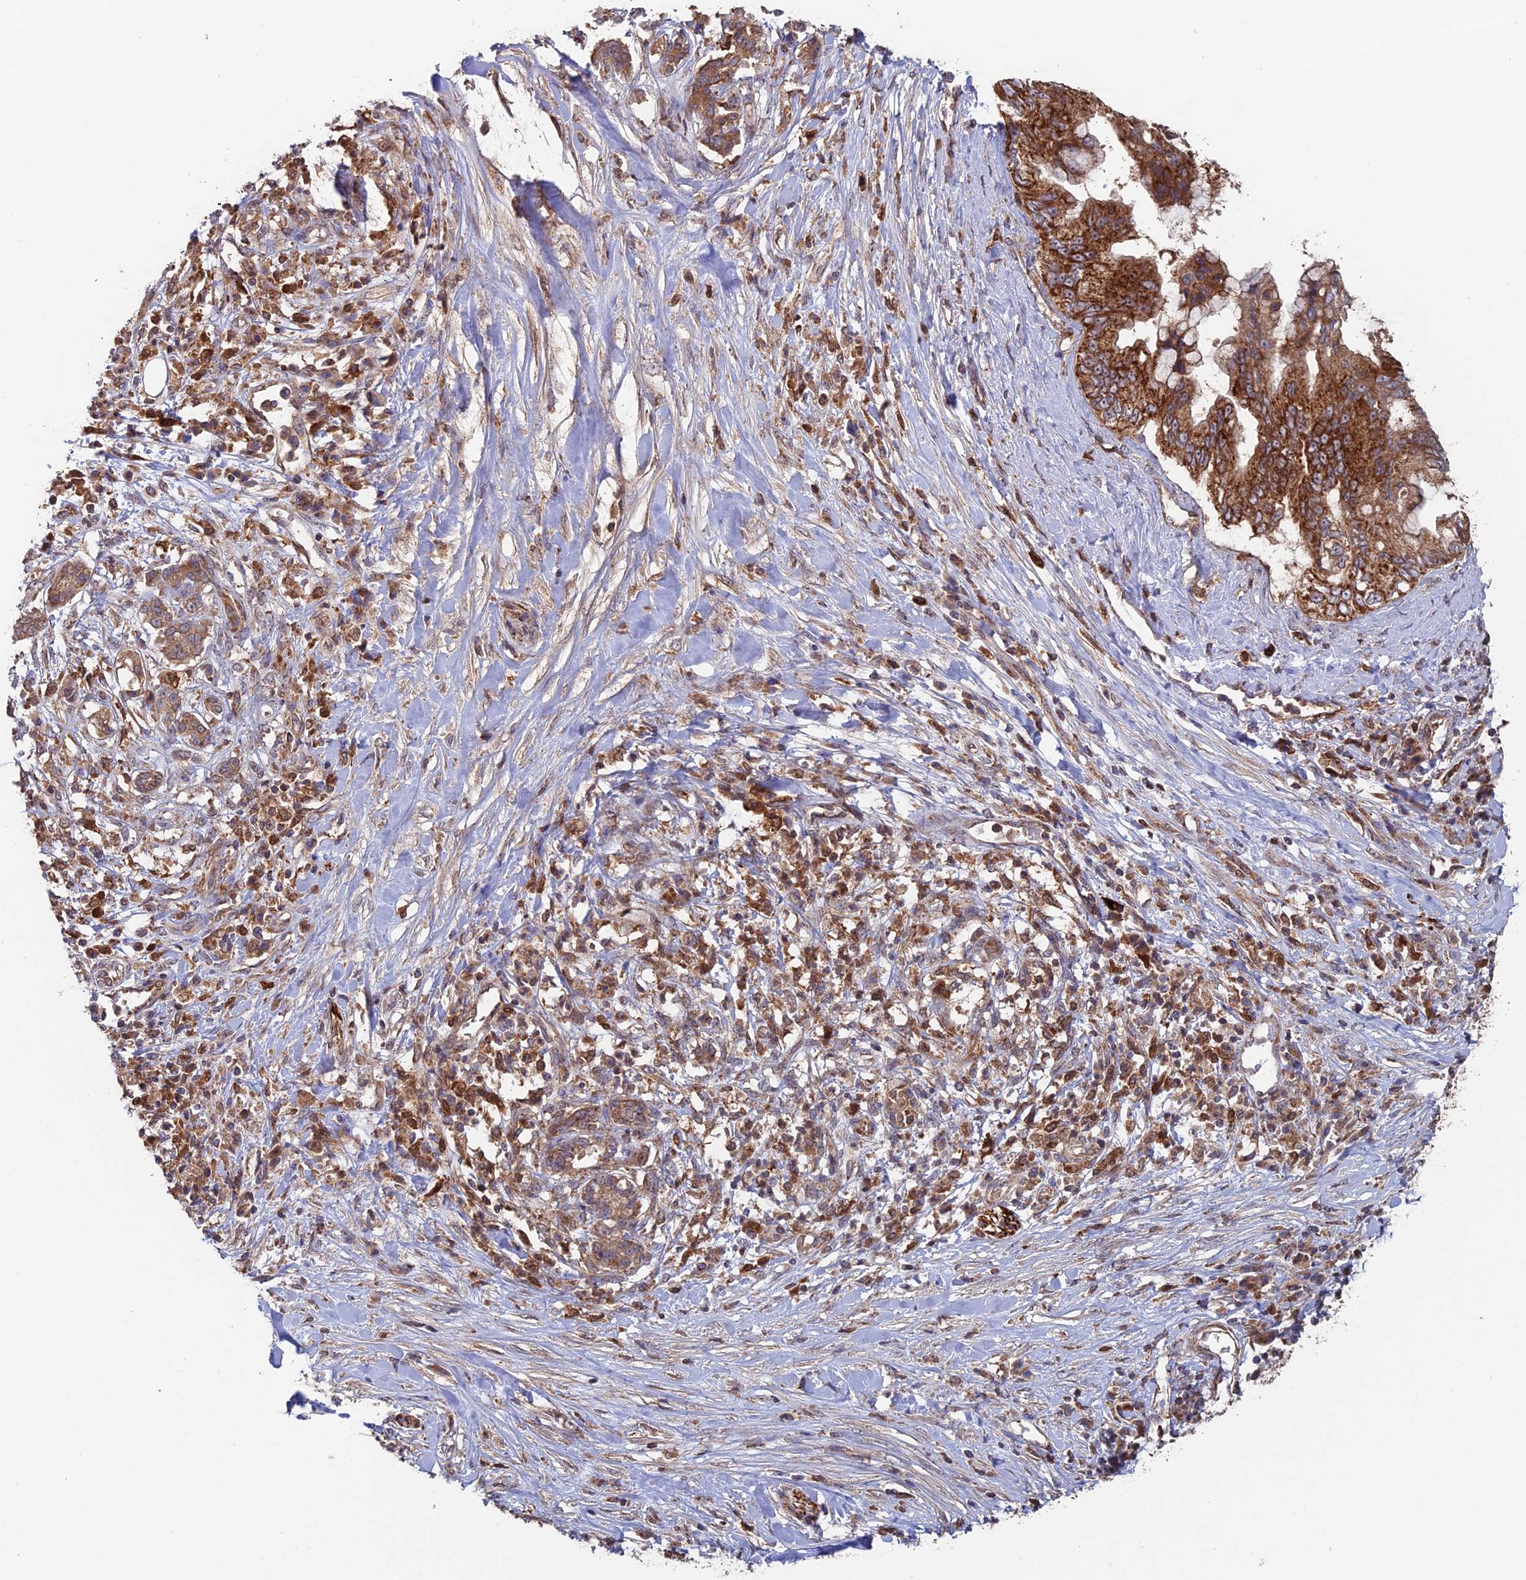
{"staining": {"intensity": "strong", "quantity": ">75%", "location": "cytoplasmic/membranous"}, "tissue": "pancreatic cancer", "cell_type": "Tumor cells", "image_type": "cancer", "snomed": [{"axis": "morphology", "description": "Adenocarcinoma, NOS"}, {"axis": "topography", "description": "Pancreas"}], "caption": "Immunohistochemical staining of pancreatic cancer (adenocarcinoma) displays high levels of strong cytoplasmic/membranous protein positivity in about >75% of tumor cells. The staining was performed using DAB (3,3'-diaminobenzidine), with brown indicating positive protein expression. Nuclei are stained blue with hematoxylin.", "gene": "DTYMK", "patient": {"sex": "female", "age": 56}}